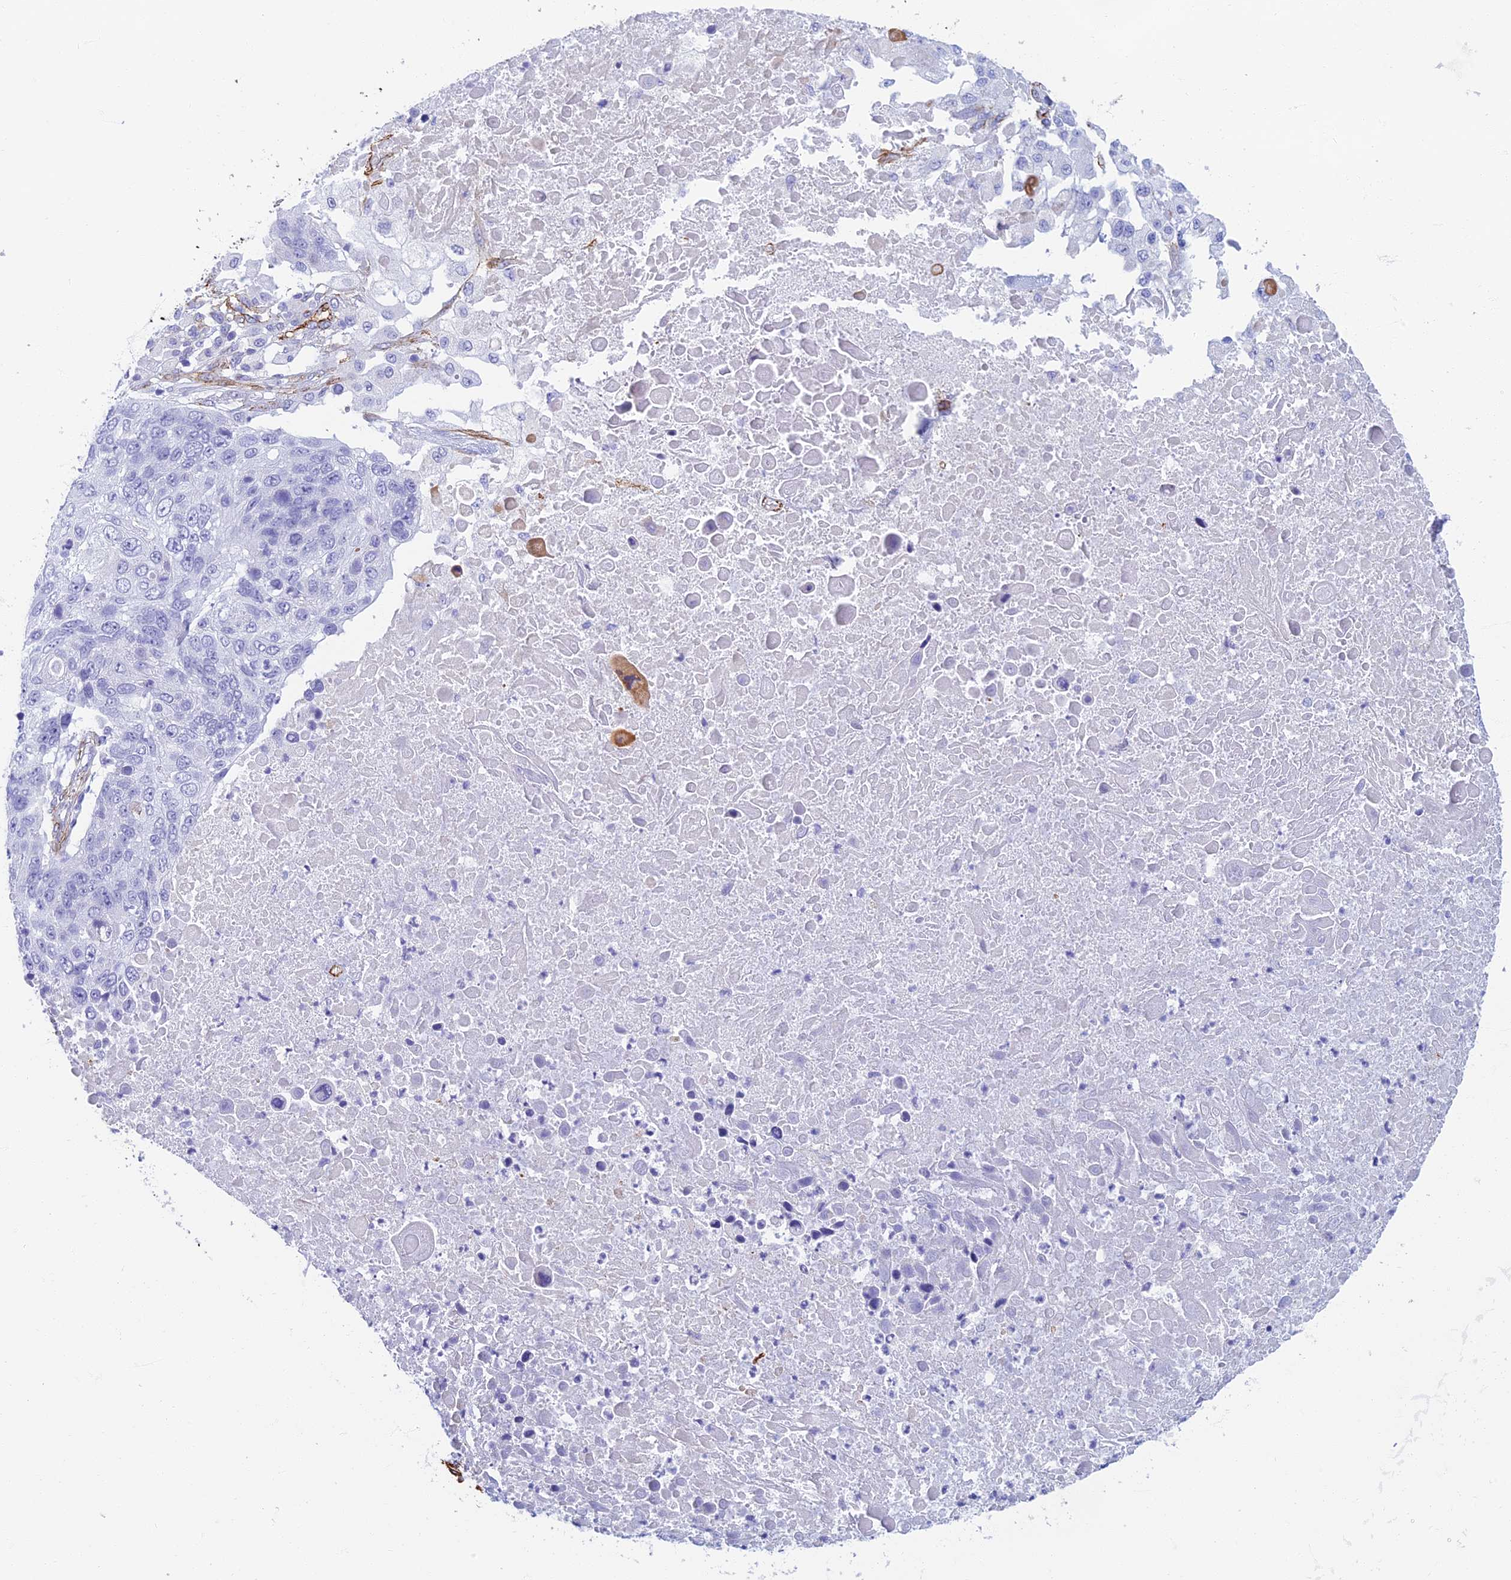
{"staining": {"intensity": "negative", "quantity": "none", "location": "none"}, "tissue": "lung cancer", "cell_type": "Tumor cells", "image_type": "cancer", "snomed": [{"axis": "morphology", "description": "Normal tissue, NOS"}, {"axis": "morphology", "description": "Squamous cell carcinoma, NOS"}, {"axis": "topography", "description": "Lymph node"}, {"axis": "topography", "description": "Lung"}], "caption": "Protein analysis of lung cancer shows no significant positivity in tumor cells.", "gene": "ETFRF1", "patient": {"sex": "male", "age": 66}}